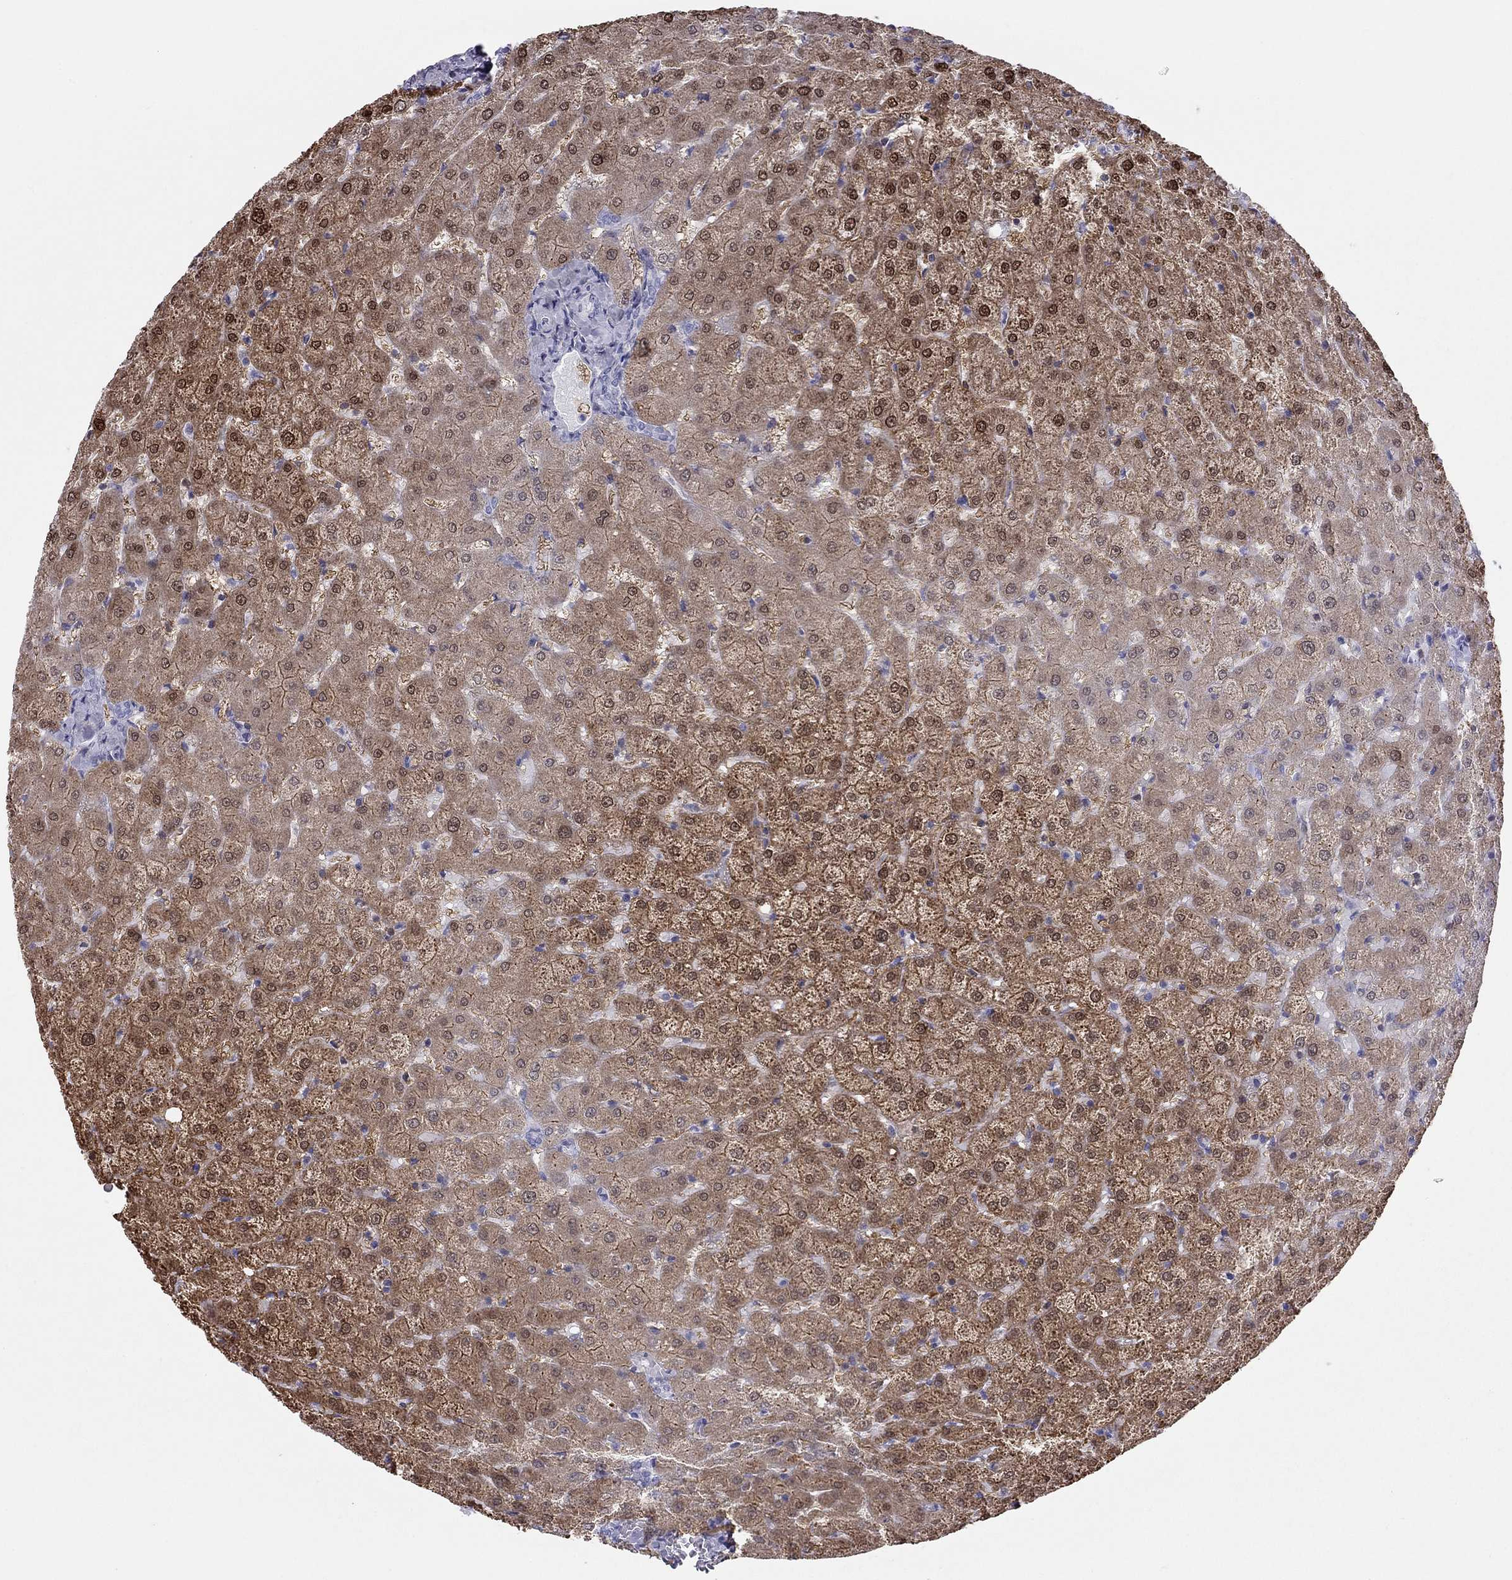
{"staining": {"intensity": "negative", "quantity": "none", "location": "none"}, "tissue": "liver", "cell_type": "Cholangiocytes", "image_type": "normal", "snomed": [{"axis": "morphology", "description": "Normal tissue, NOS"}, {"axis": "topography", "description": "Liver"}], "caption": "IHC photomicrograph of benign liver: liver stained with DAB demonstrates no significant protein expression in cholangiocytes.", "gene": "SH2D2A", "patient": {"sex": "female", "age": 50}}